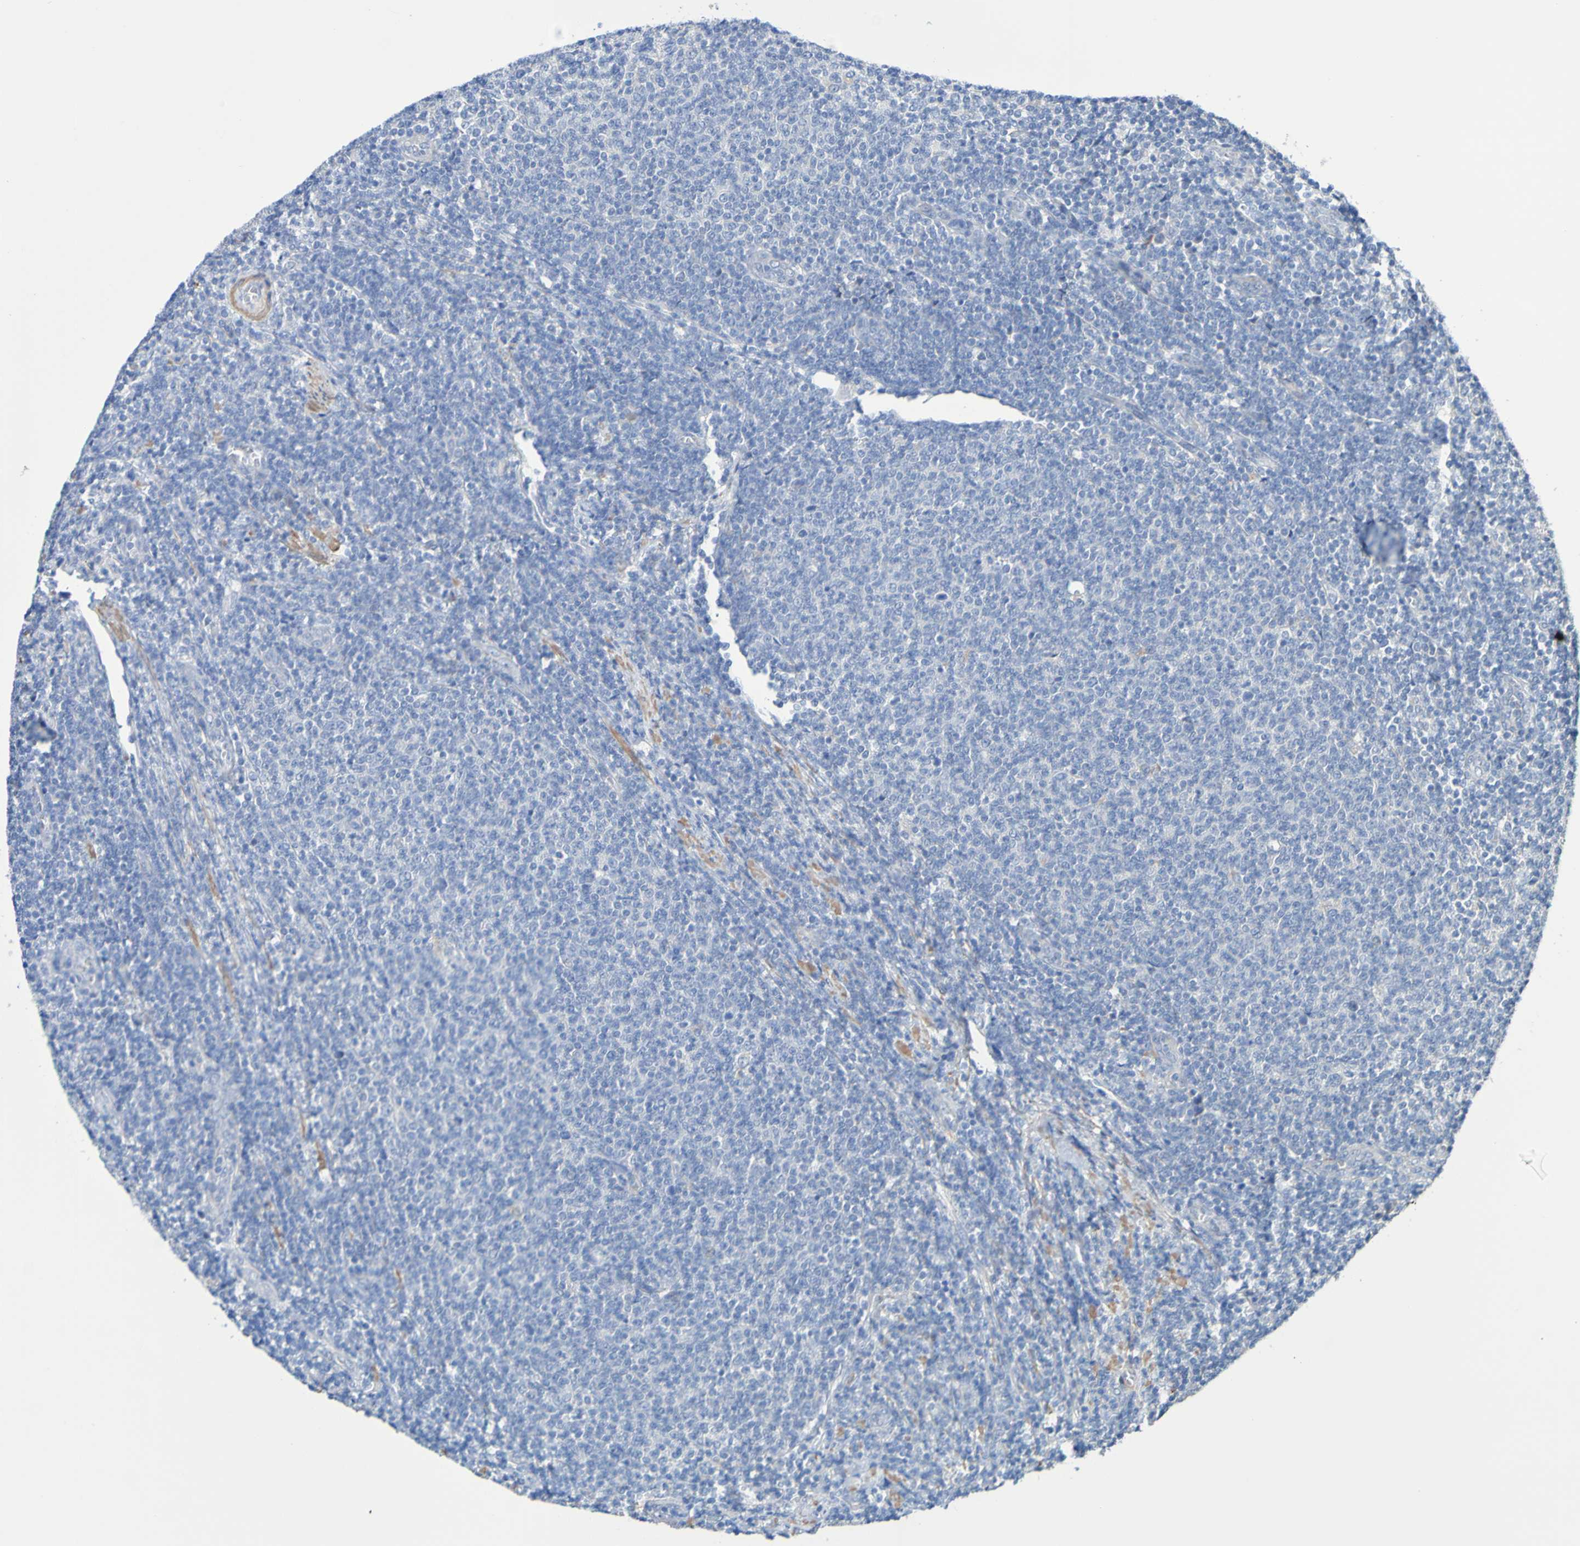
{"staining": {"intensity": "negative", "quantity": "none", "location": "none"}, "tissue": "lymphoma", "cell_type": "Tumor cells", "image_type": "cancer", "snomed": [{"axis": "morphology", "description": "Malignant lymphoma, non-Hodgkin's type, Low grade"}, {"axis": "topography", "description": "Lymph node"}], "caption": "Tumor cells show no significant protein positivity in malignant lymphoma, non-Hodgkin's type (low-grade).", "gene": "SRPRB", "patient": {"sex": "male", "age": 66}}